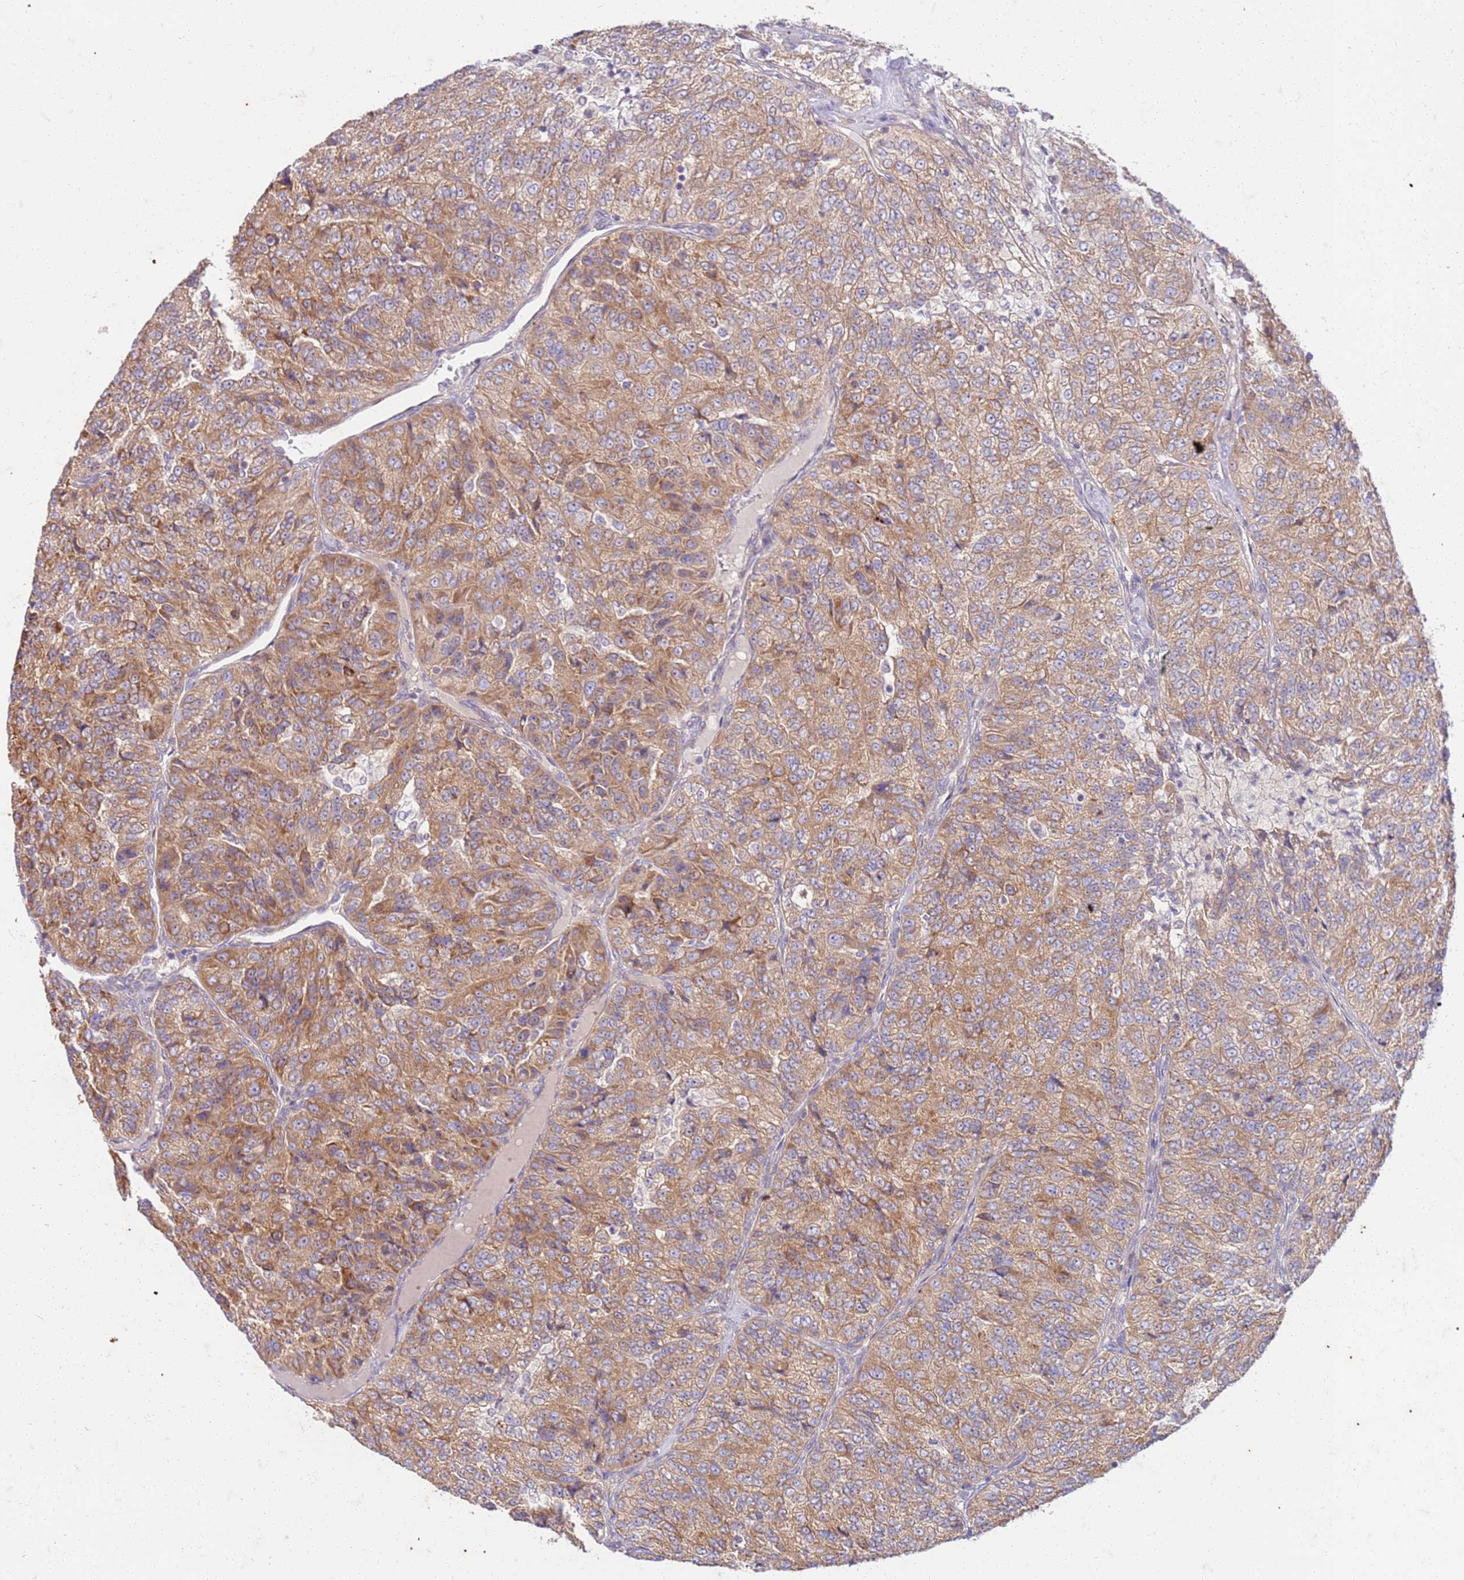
{"staining": {"intensity": "moderate", "quantity": ">75%", "location": "cytoplasmic/membranous"}, "tissue": "renal cancer", "cell_type": "Tumor cells", "image_type": "cancer", "snomed": [{"axis": "morphology", "description": "Adenocarcinoma, NOS"}, {"axis": "topography", "description": "Kidney"}], "caption": "Tumor cells show moderate cytoplasmic/membranous expression in approximately >75% of cells in adenocarcinoma (renal). Nuclei are stained in blue.", "gene": "OSBP", "patient": {"sex": "female", "age": 63}}